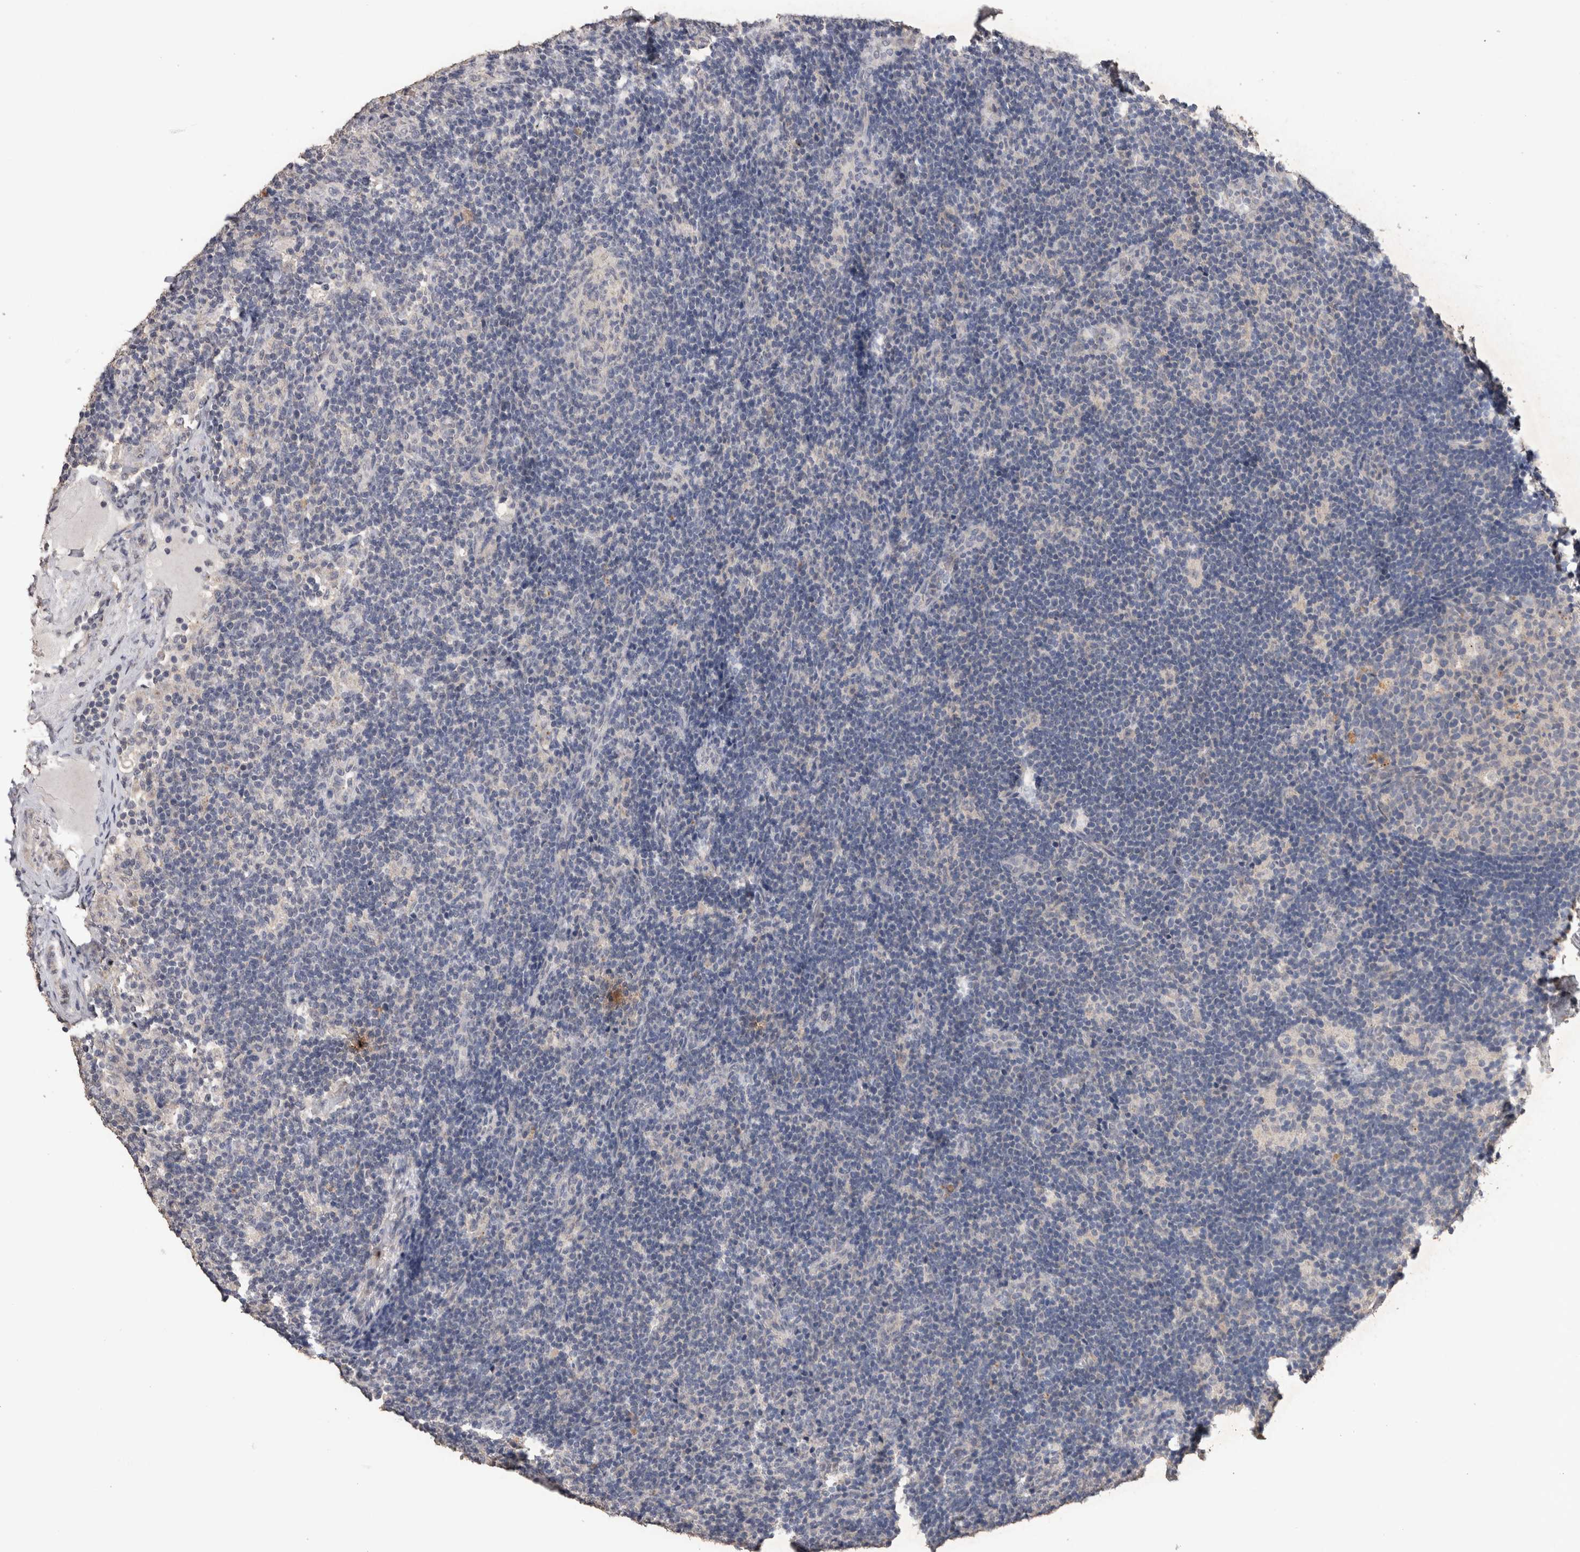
{"staining": {"intensity": "negative", "quantity": "none", "location": "none"}, "tissue": "lymph node", "cell_type": "Germinal center cells", "image_type": "normal", "snomed": [{"axis": "morphology", "description": "Normal tissue, NOS"}, {"axis": "topography", "description": "Lymph node"}], "caption": "DAB (3,3'-diaminobenzidine) immunohistochemical staining of normal lymph node shows no significant positivity in germinal center cells.", "gene": "CDH6", "patient": {"sex": "female", "age": 22}}